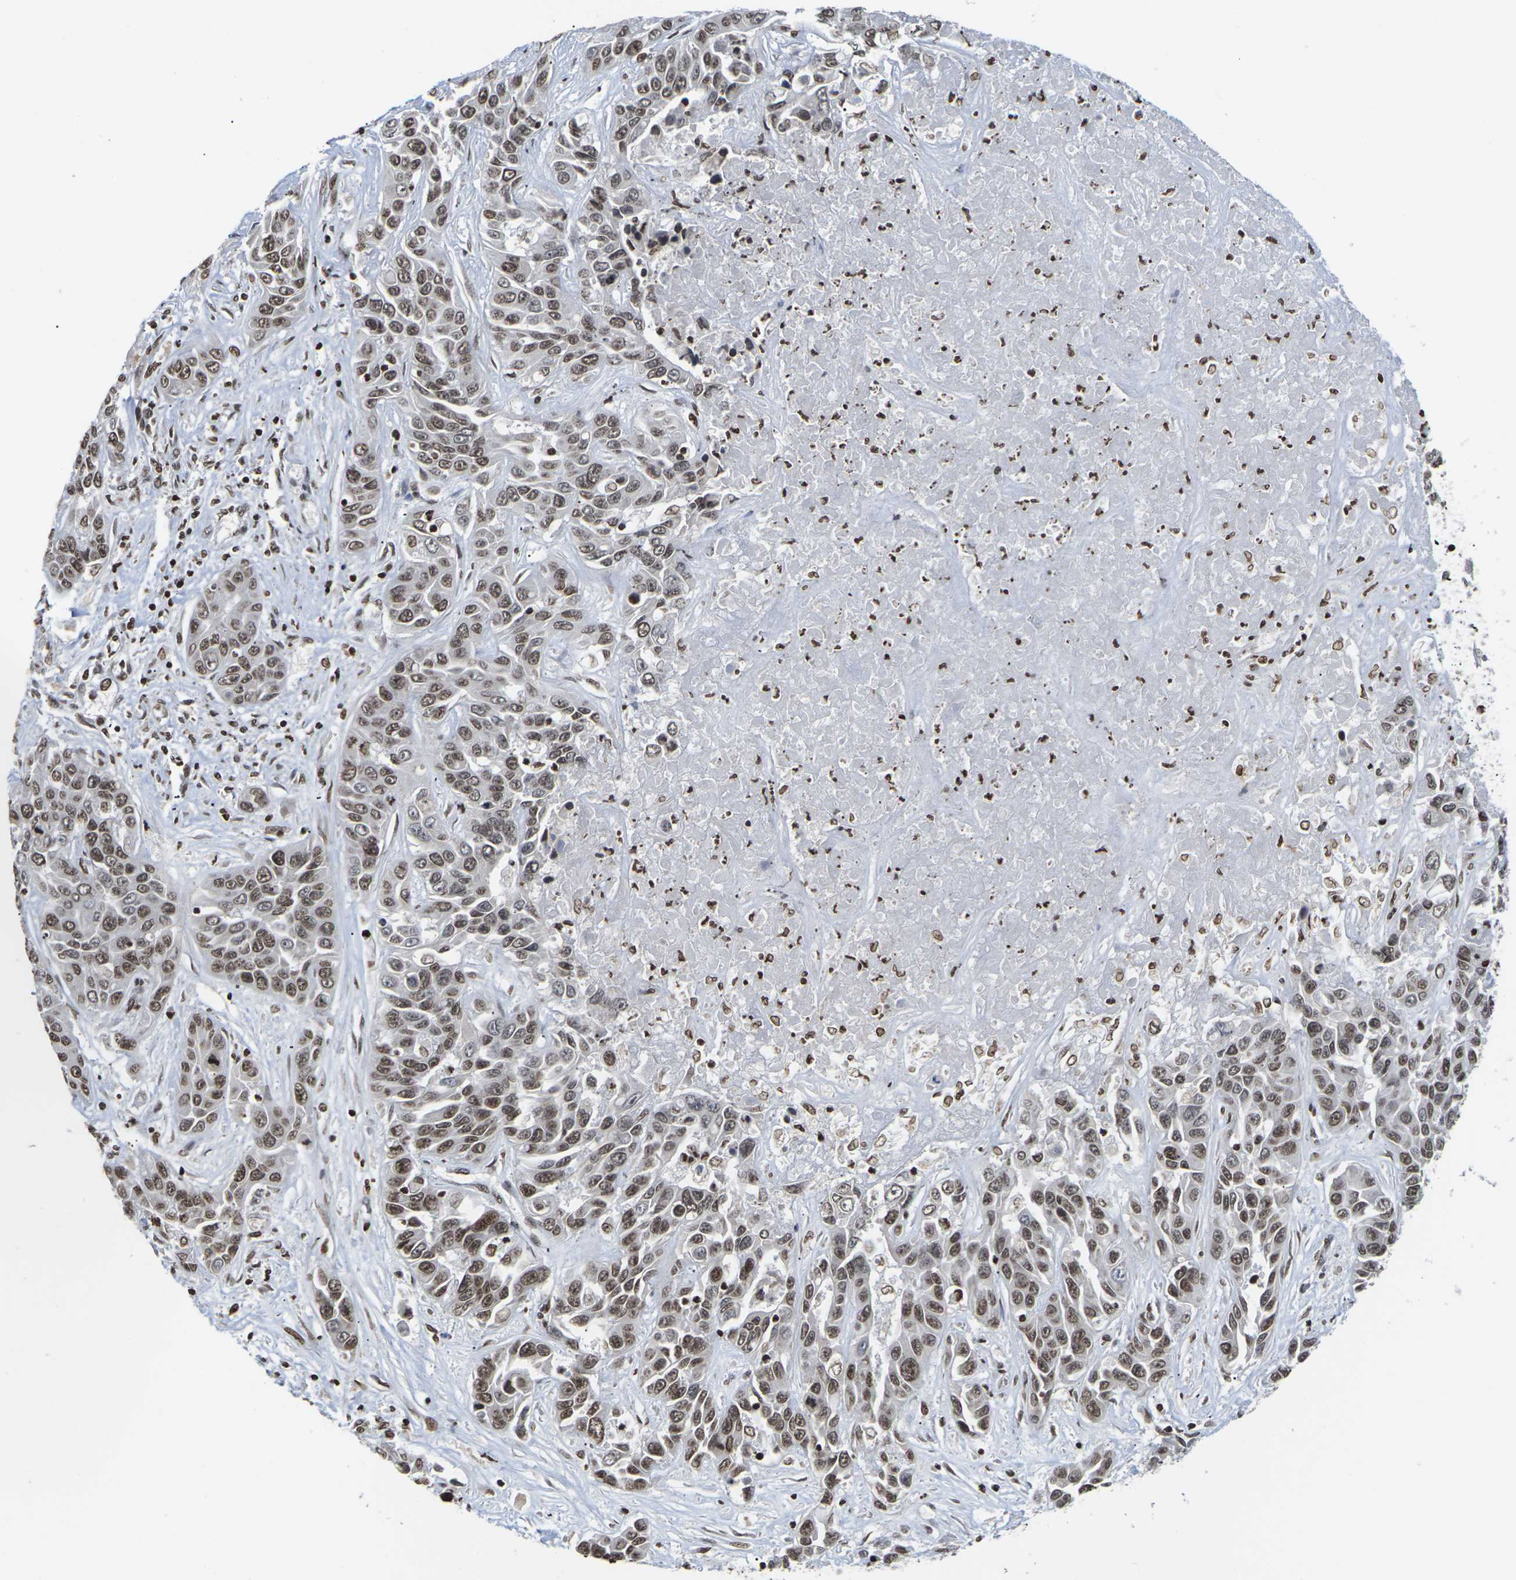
{"staining": {"intensity": "moderate", "quantity": ">75%", "location": "nuclear"}, "tissue": "liver cancer", "cell_type": "Tumor cells", "image_type": "cancer", "snomed": [{"axis": "morphology", "description": "Cholangiocarcinoma"}, {"axis": "topography", "description": "Liver"}], "caption": "Immunohistochemical staining of liver cholangiocarcinoma exhibits medium levels of moderate nuclear protein expression in about >75% of tumor cells.", "gene": "ETV5", "patient": {"sex": "female", "age": 52}}